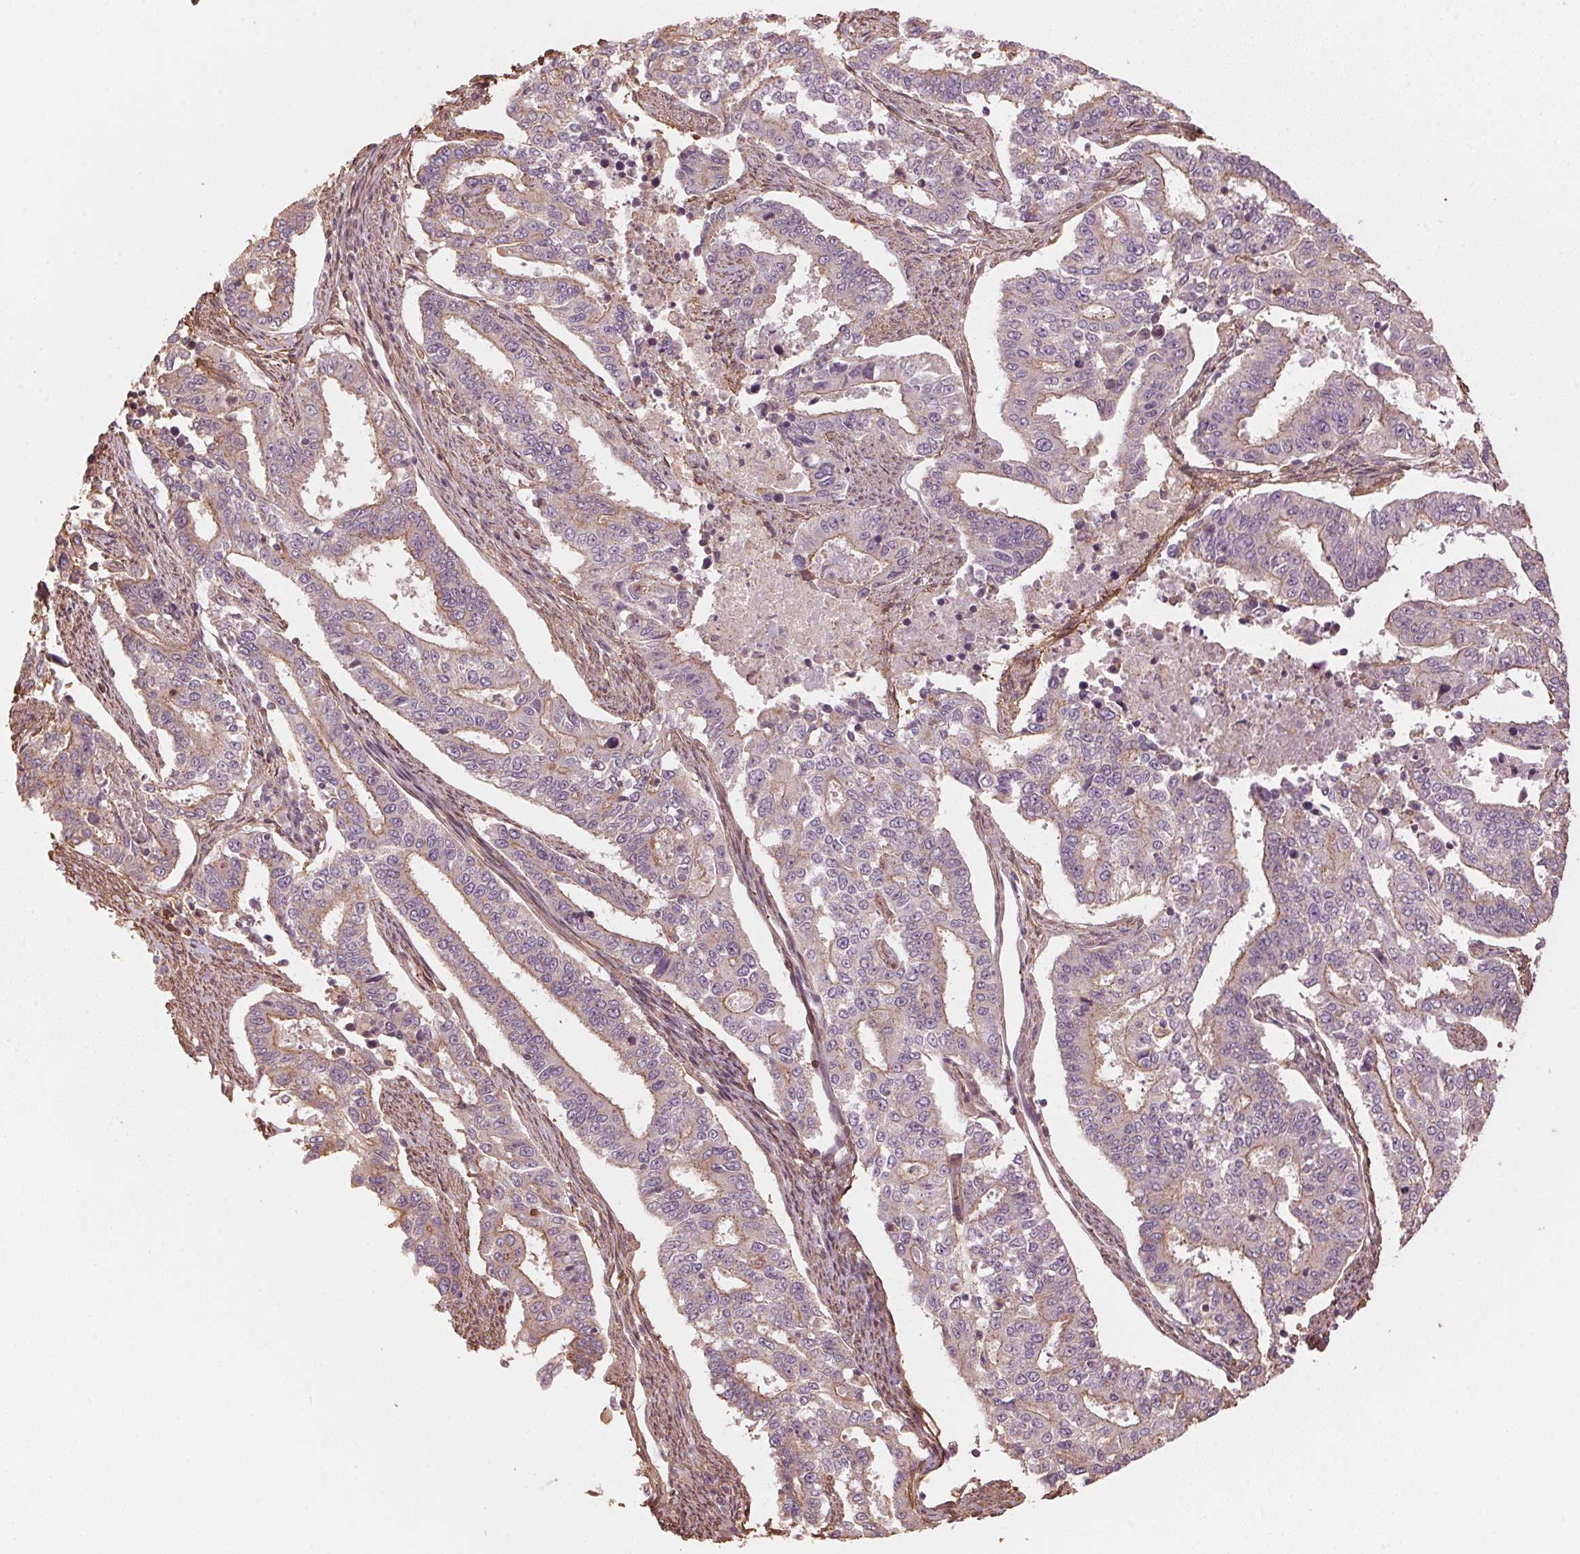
{"staining": {"intensity": "weak", "quantity": "<25%", "location": "cytoplasmic/membranous"}, "tissue": "endometrial cancer", "cell_type": "Tumor cells", "image_type": "cancer", "snomed": [{"axis": "morphology", "description": "Adenocarcinoma, NOS"}, {"axis": "topography", "description": "Uterus"}], "caption": "This photomicrograph is of adenocarcinoma (endometrial) stained with immunohistochemistry (IHC) to label a protein in brown with the nuclei are counter-stained blue. There is no expression in tumor cells. (DAB immunohistochemistry, high magnification).", "gene": "QDPR", "patient": {"sex": "female", "age": 59}}